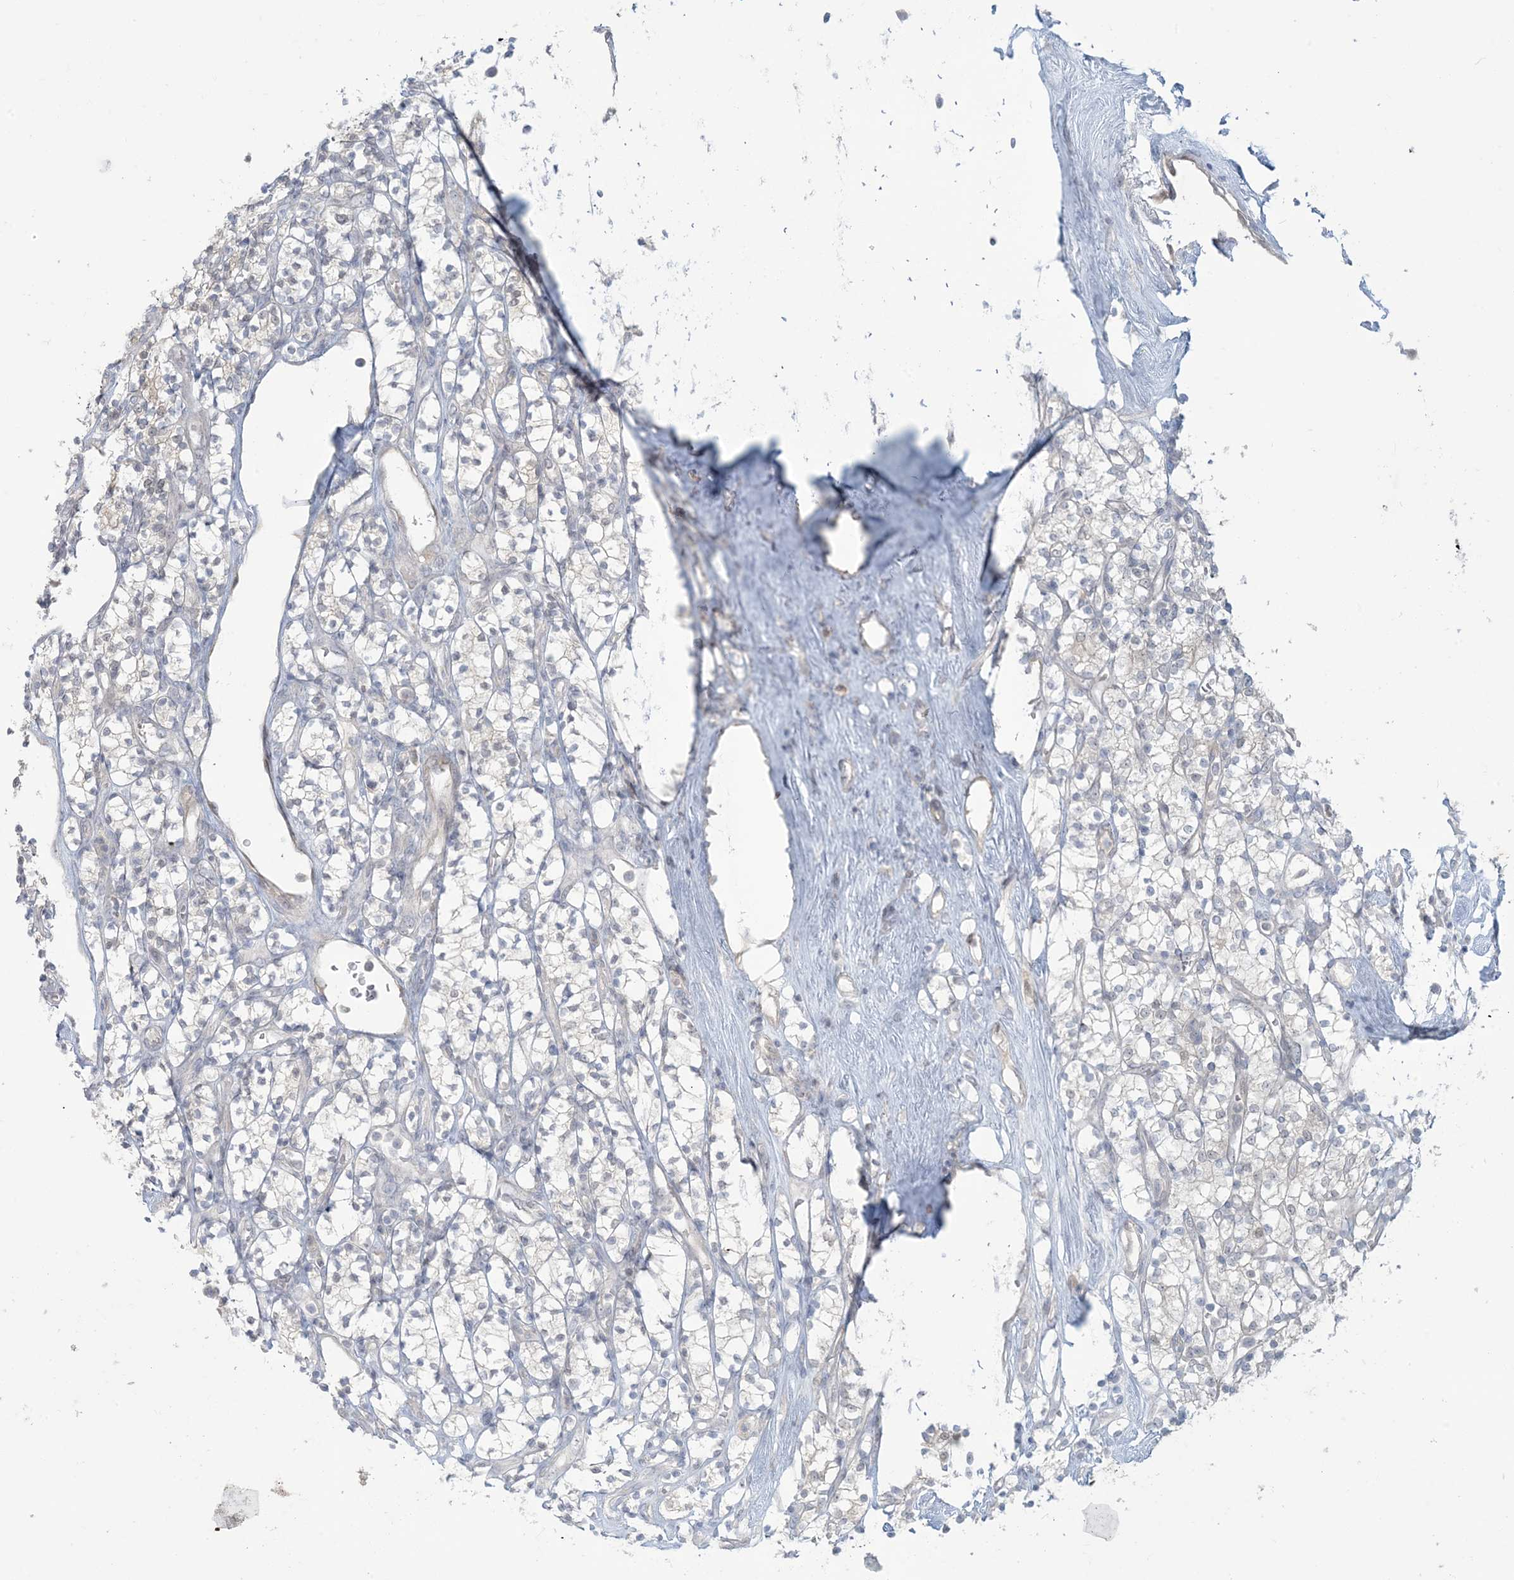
{"staining": {"intensity": "negative", "quantity": "none", "location": "none"}, "tissue": "renal cancer", "cell_type": "Tumor cells", "image_type": "cancer", "snomed": [{"axis": "morphology", "description": "Adenocarcinoma, NOS"}, {"axis": "topography", "description": "Kidney"}], "caption": "Renal cancer (adenocarcinoma) was stained to show a protein in brown. There is no significant expression in tumor cells. (DAB (3,3'-diaminobenzidine) immunohistochemistry (IHC) with hematoxylin counter stain).", "gene": "NRBP2", "patient": {"sex": "male", "age": 77}}